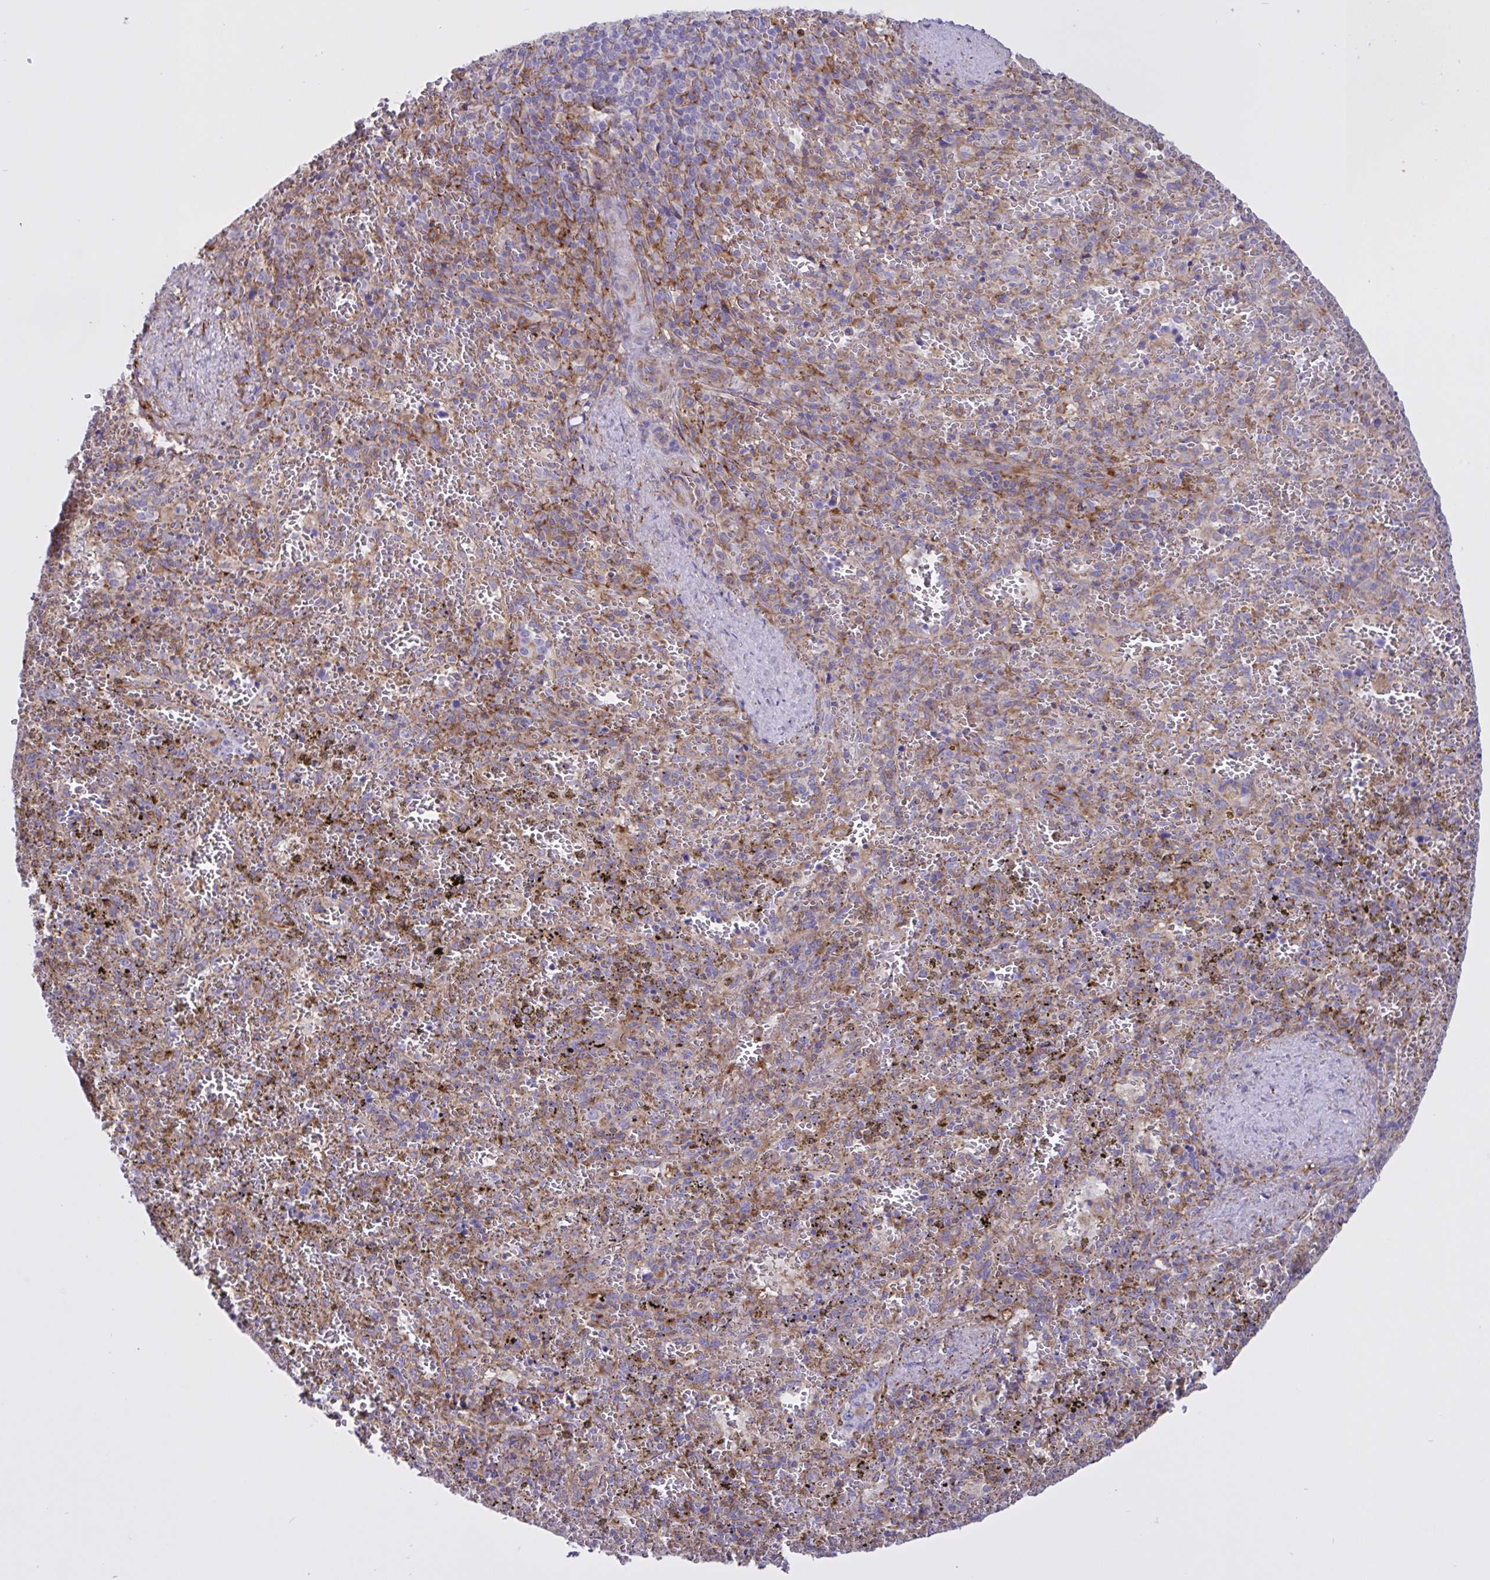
{"staining": {"intensity": "moderate", "quantity": "<25%", "location": "cytoplasmic/membranous"}, "tissue": "spleen", "cell_type": "Cells in red pulp", "image_type": "normal", "snomed": [{"axis": "morphology", "description": "Normal tissue, NOS"}, {"axis": "topography", "description": "Spleen"}], "caption": "Immunohistochemical staining of unremarkable spleen reveals low levels of moderate cytoplasmic/membranous staining in about <25% of cells in red pulp. (DAB (3,3'-diaminobenzidine) IHC, brown staining for protein, blue staining for nuclei).", "gene": "OR51M1", "patient": {"sex": "female", "age": 50}}